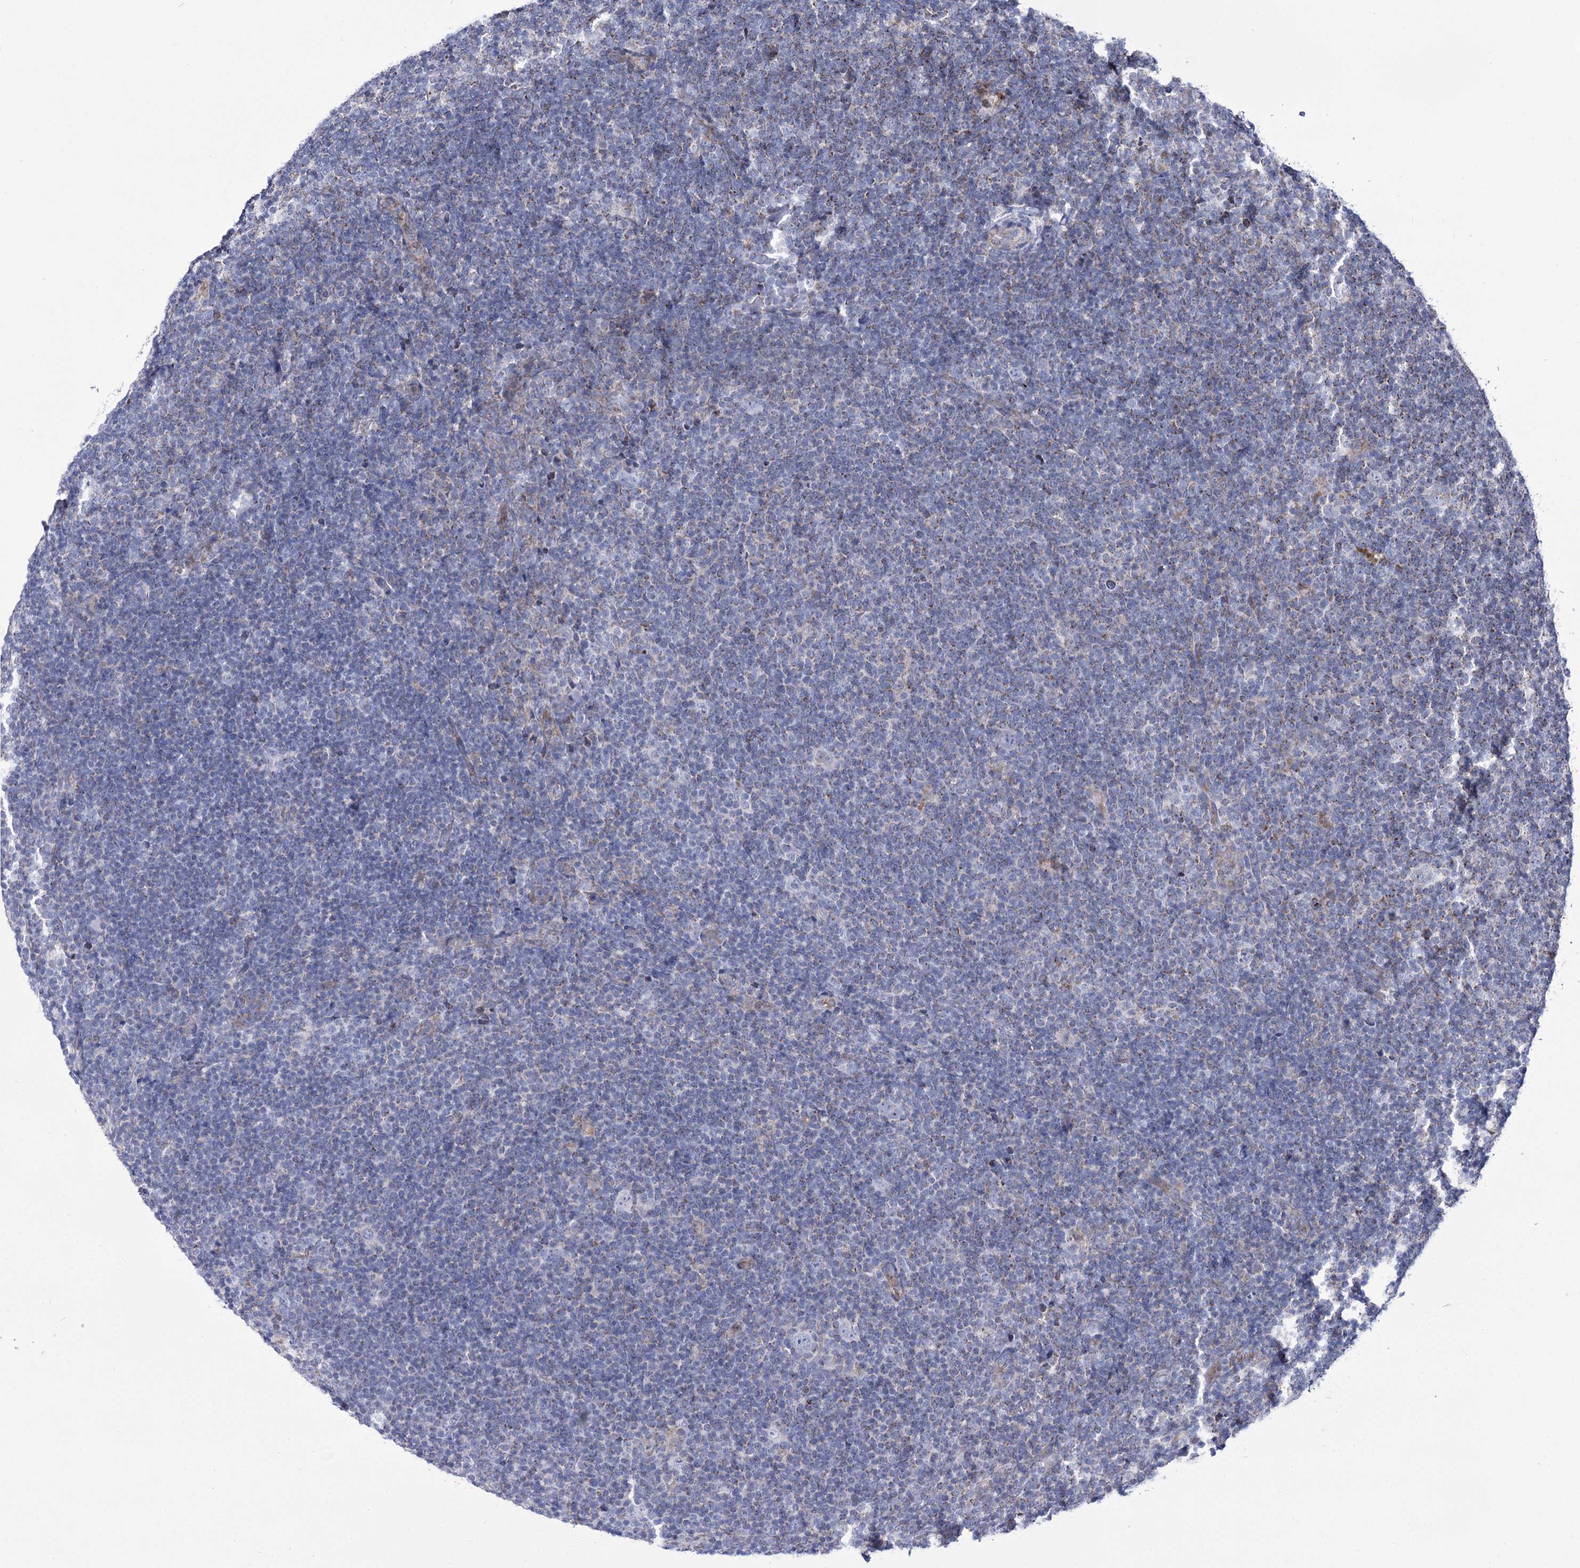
{"staining": {"intensity": "negative", "quantity": "none", "location": "none"}, "tissue": "lymphoma", "cell_type": "Tumor cells", "image_type": "cancer", "snomed": [{"axis": "morphology", "description": "Hodgkin's disease, NOS"}, {"axis": "topography", "description": "Lymph node"}], "caption": "Hodgkin's disease was stained to show a protein in brown. There is no significant expression in tumor cells.", "gene": "OSBPL5", "patient": {"sex": "female", "age": 57}}